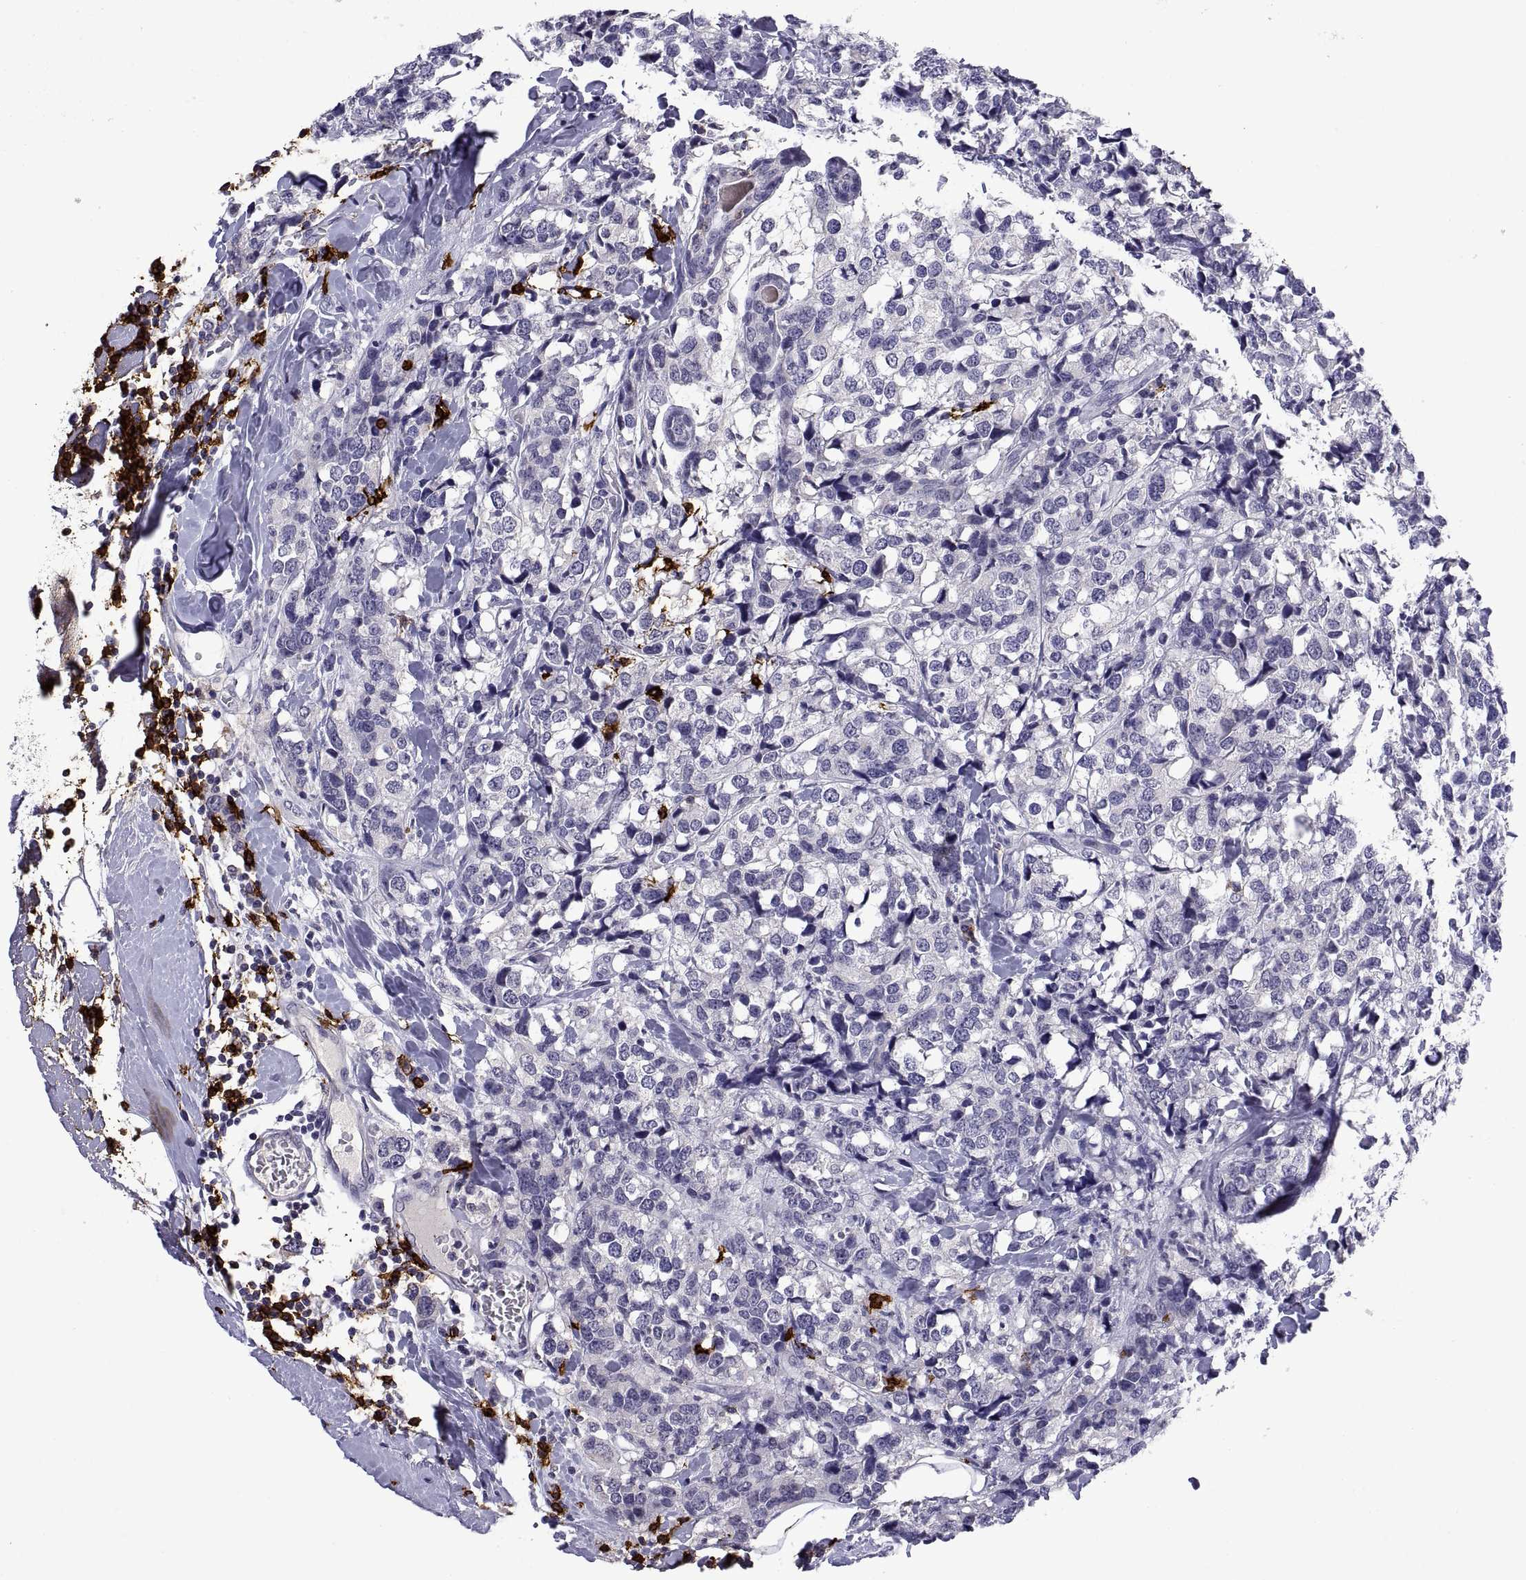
{"staining": {"intensity": "negative", "quantity": "none", "location": "none"}, "tissue": "breast cancer", "cell_type": "Tumor cells", "image_type": "cancer", "snomed": [{"axis": "morphology", "description": "Lobular carcinoma"}, {"axis": "topography", "description": "Breast"}], "caption": "Human breast cancer (lobular carcinoma) stained for a protein using immunohistochemistry shows no staining in tumor cells.", "gene": "MS4A1", "patient": {"sex": "female", "age": 59}}